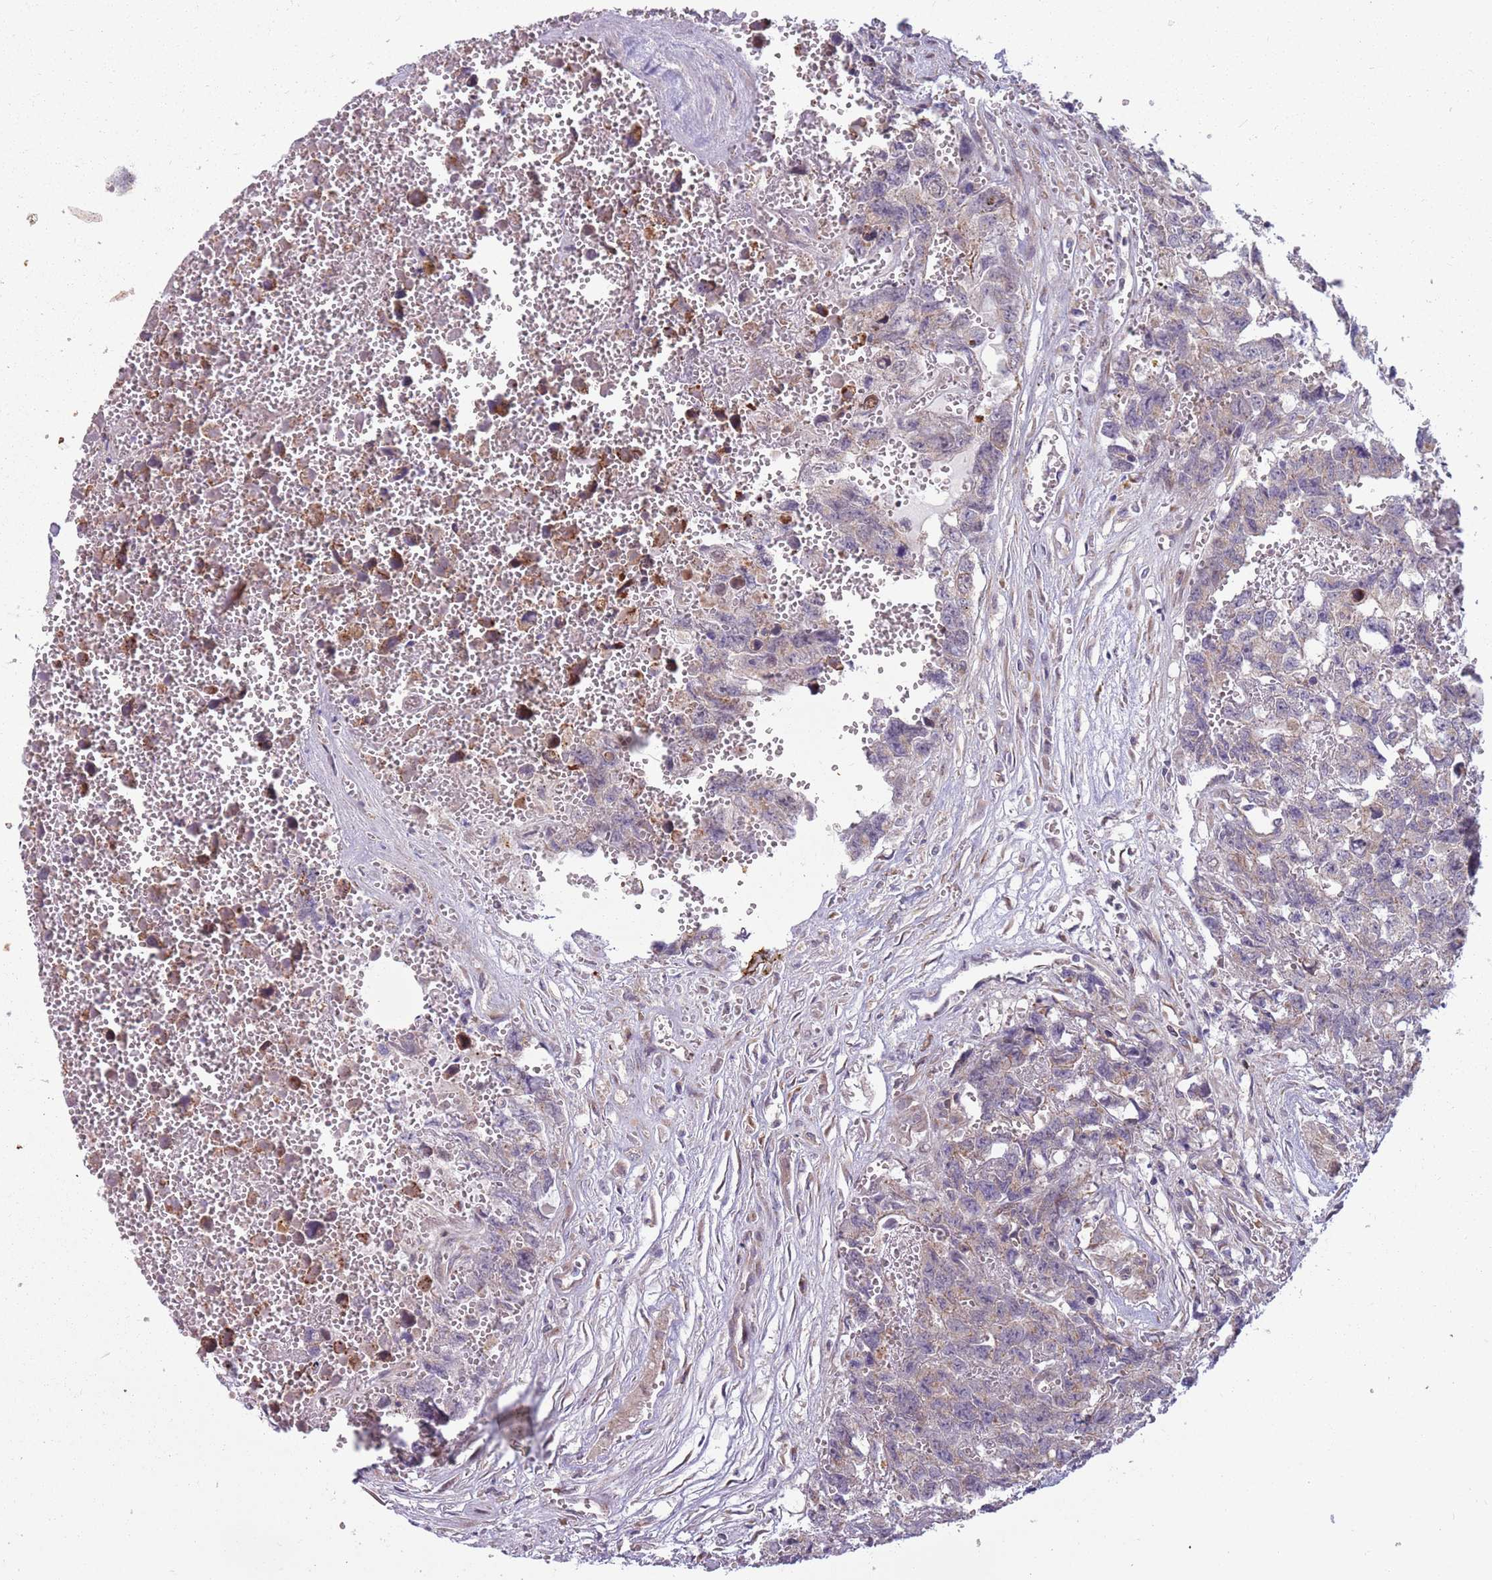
{"staining": {"intensity": "negative", "quantity": "none", "location": "none"}, "tissue": "testis cancer", "cell_type": "Tumor cells", "image_type": "cancer", "snomed": [{"axis": "morphology", "description": "Carcinoma, Embryonal, NOS"}, {"axis": "topography", "description": "Testis"}], "caption": "Tumor cells are negative for brown protein staining in testis cancer.", "gene": "CCDC150", "patient": {"sex": "male", "age": 31}}